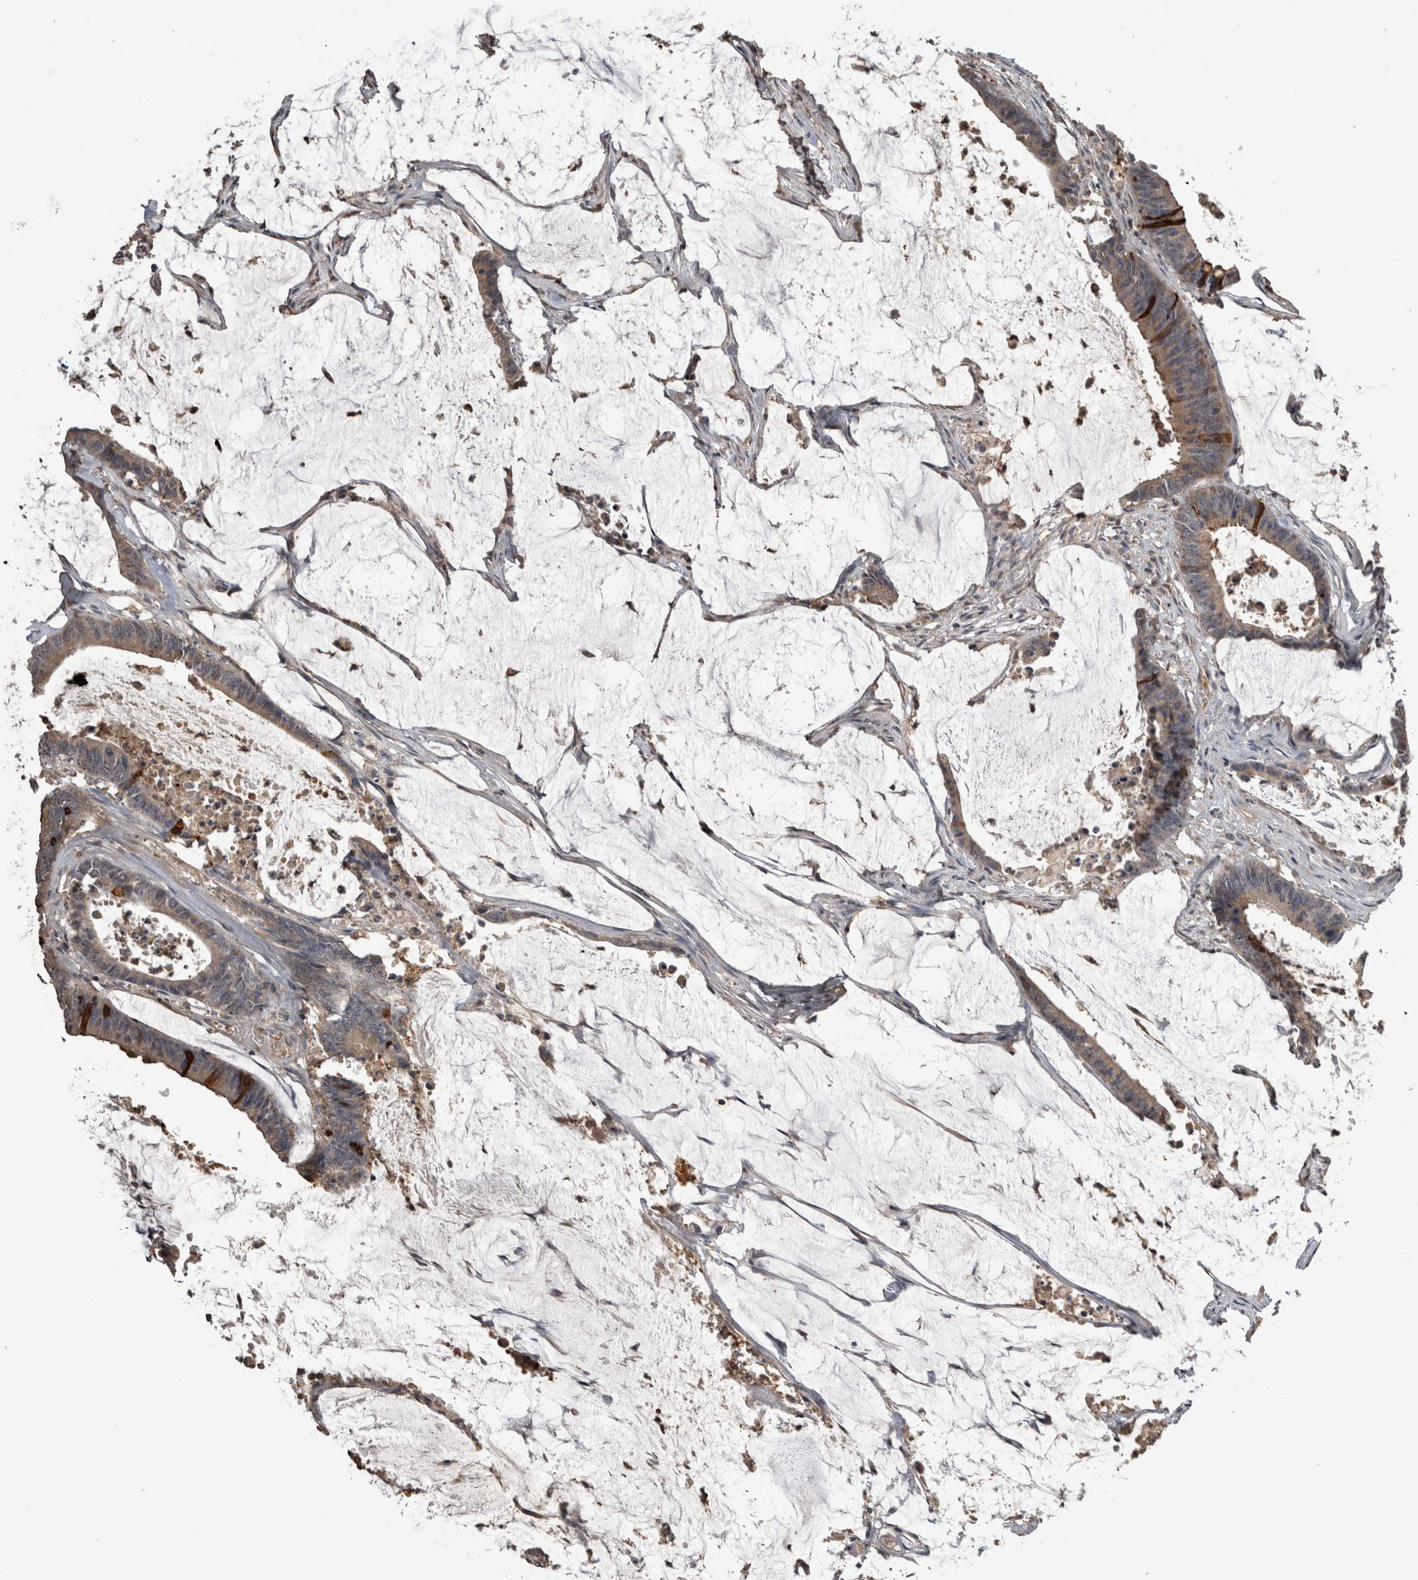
{"staining": {"intensity": "weak", "quantity": ">75%", "location": "cytoplasmic/membranous"}, "tissue": "colorectal cancer", "cell_type": "Tumor cells", "image_type": "cancer", "snomed": [{"axis": "morphology", "description": "Adenocarcinoma, NOS"}, {"axis": "topography", "description": "Rectum"}], "caption": "Adenocarcinoma (colorectal) stained for a protein (brown) demonstrates weak cytoplasmic/membranous positive positivity in about >75% of tumor cells.", "gene": "ANXA13", "patient": {"sex": "female", "age": 66}}